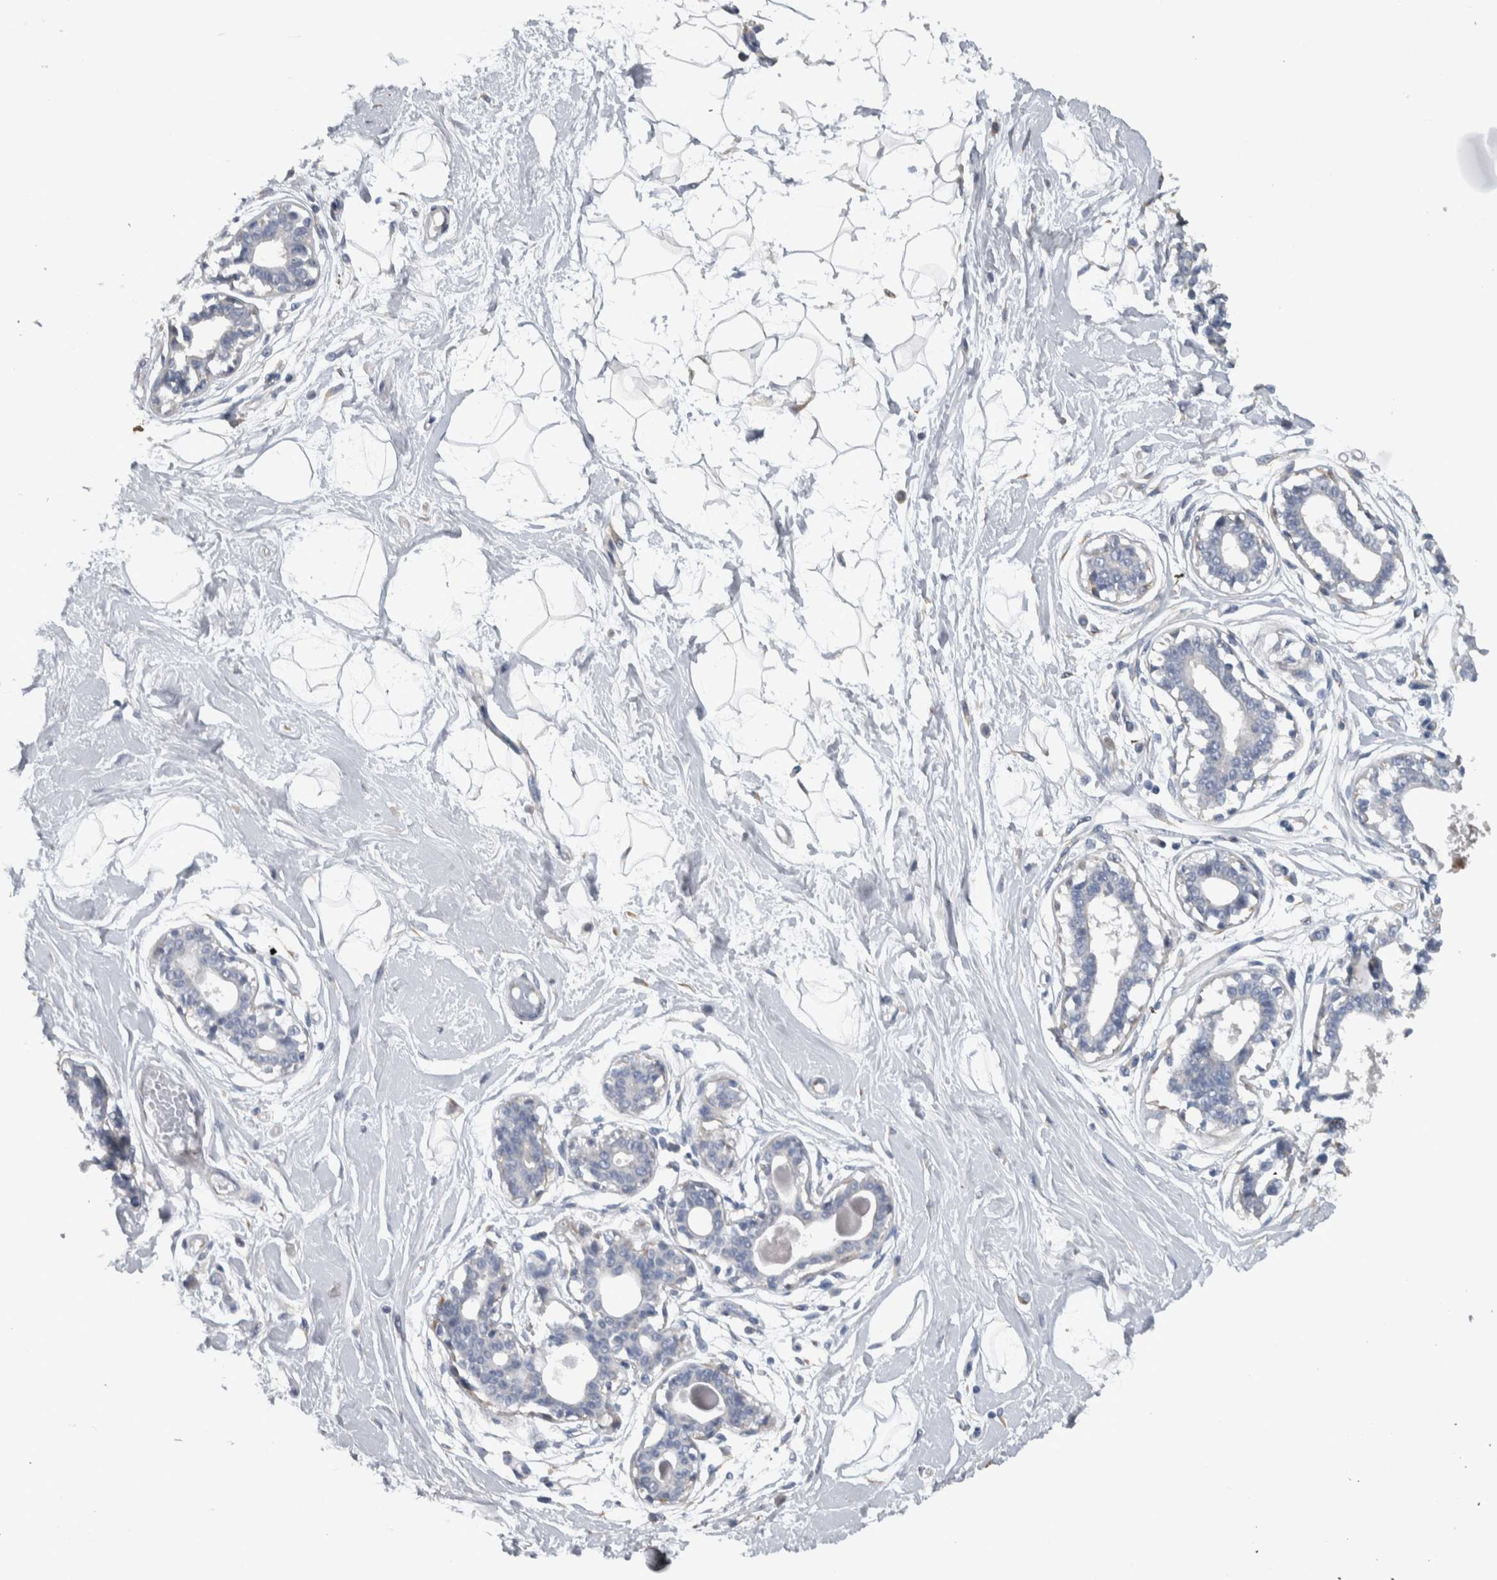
{"staining": {"intensity": "negative", "quantity": "none", "location": "none"}, "tissue": "breast", "cell_type": "Adipocytes", "image_type": "normal", "snomed": [{"axis": "morphology", "description": "Normal tissue, NOS"}, {"axis": "topography", "description": "Breast"}], "caption": "IHC of benign human breast displays no expression in adipocytes.", "gene": "NT5C2", "patient": {"sex": "female", "age": 45}}